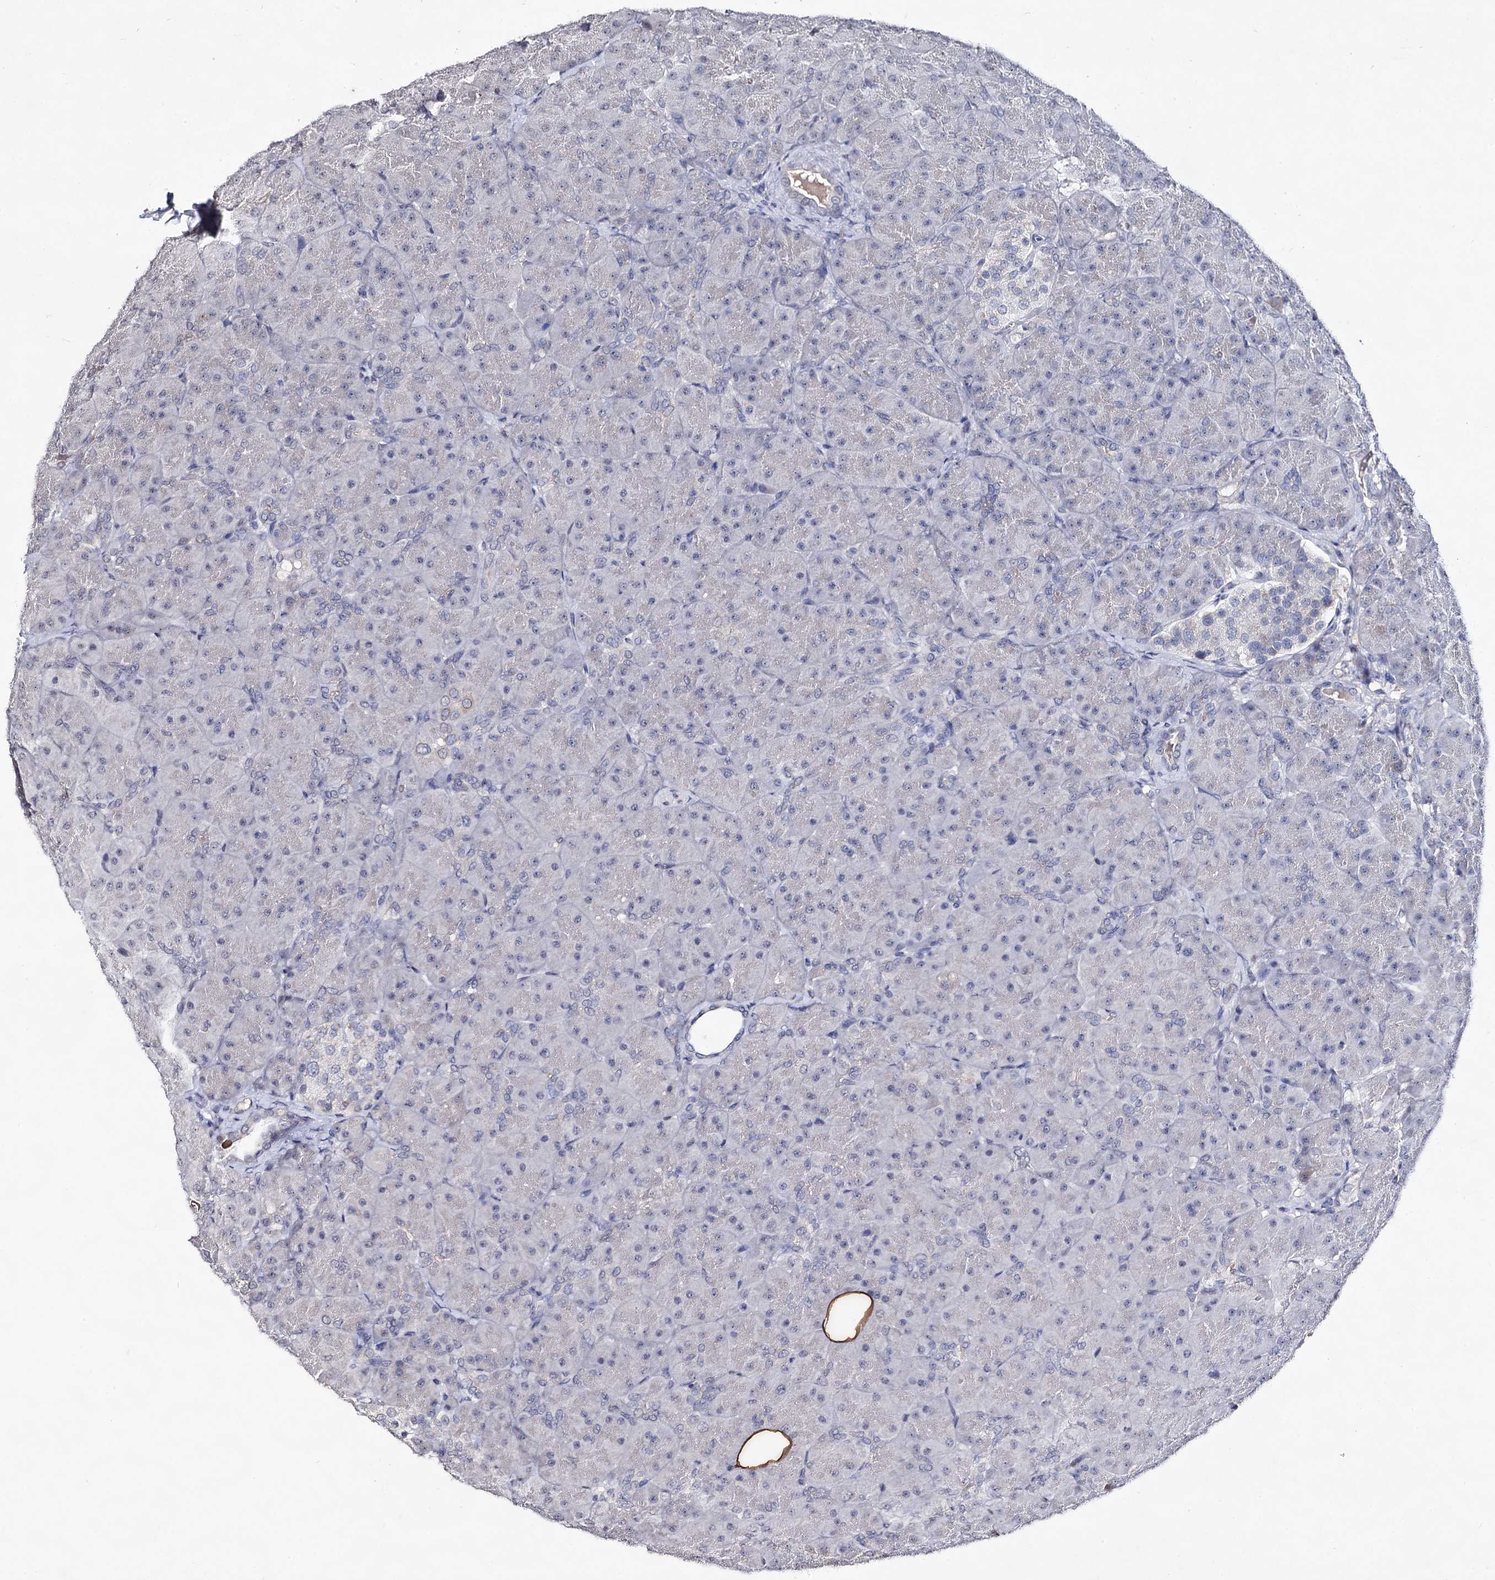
{"staining": {"intensity": "negative", "quantity": "none", "location": "none"}, "tissue": "pancreas", "cell_type": "Exocrine glandular cells", "image_type": "normal", "snomed": [{"axis": "morphology", "description": "Normal tissue, NOS"}, {"axis": "topography", "description": "Pancreas"}], "caption": "IHC image of benign pancreas stained for a protein (brown), which reveals no staining in exocrine glandular cells.", "gene": "PLIN1", "patient": {"sex": "male", "age": 66}}